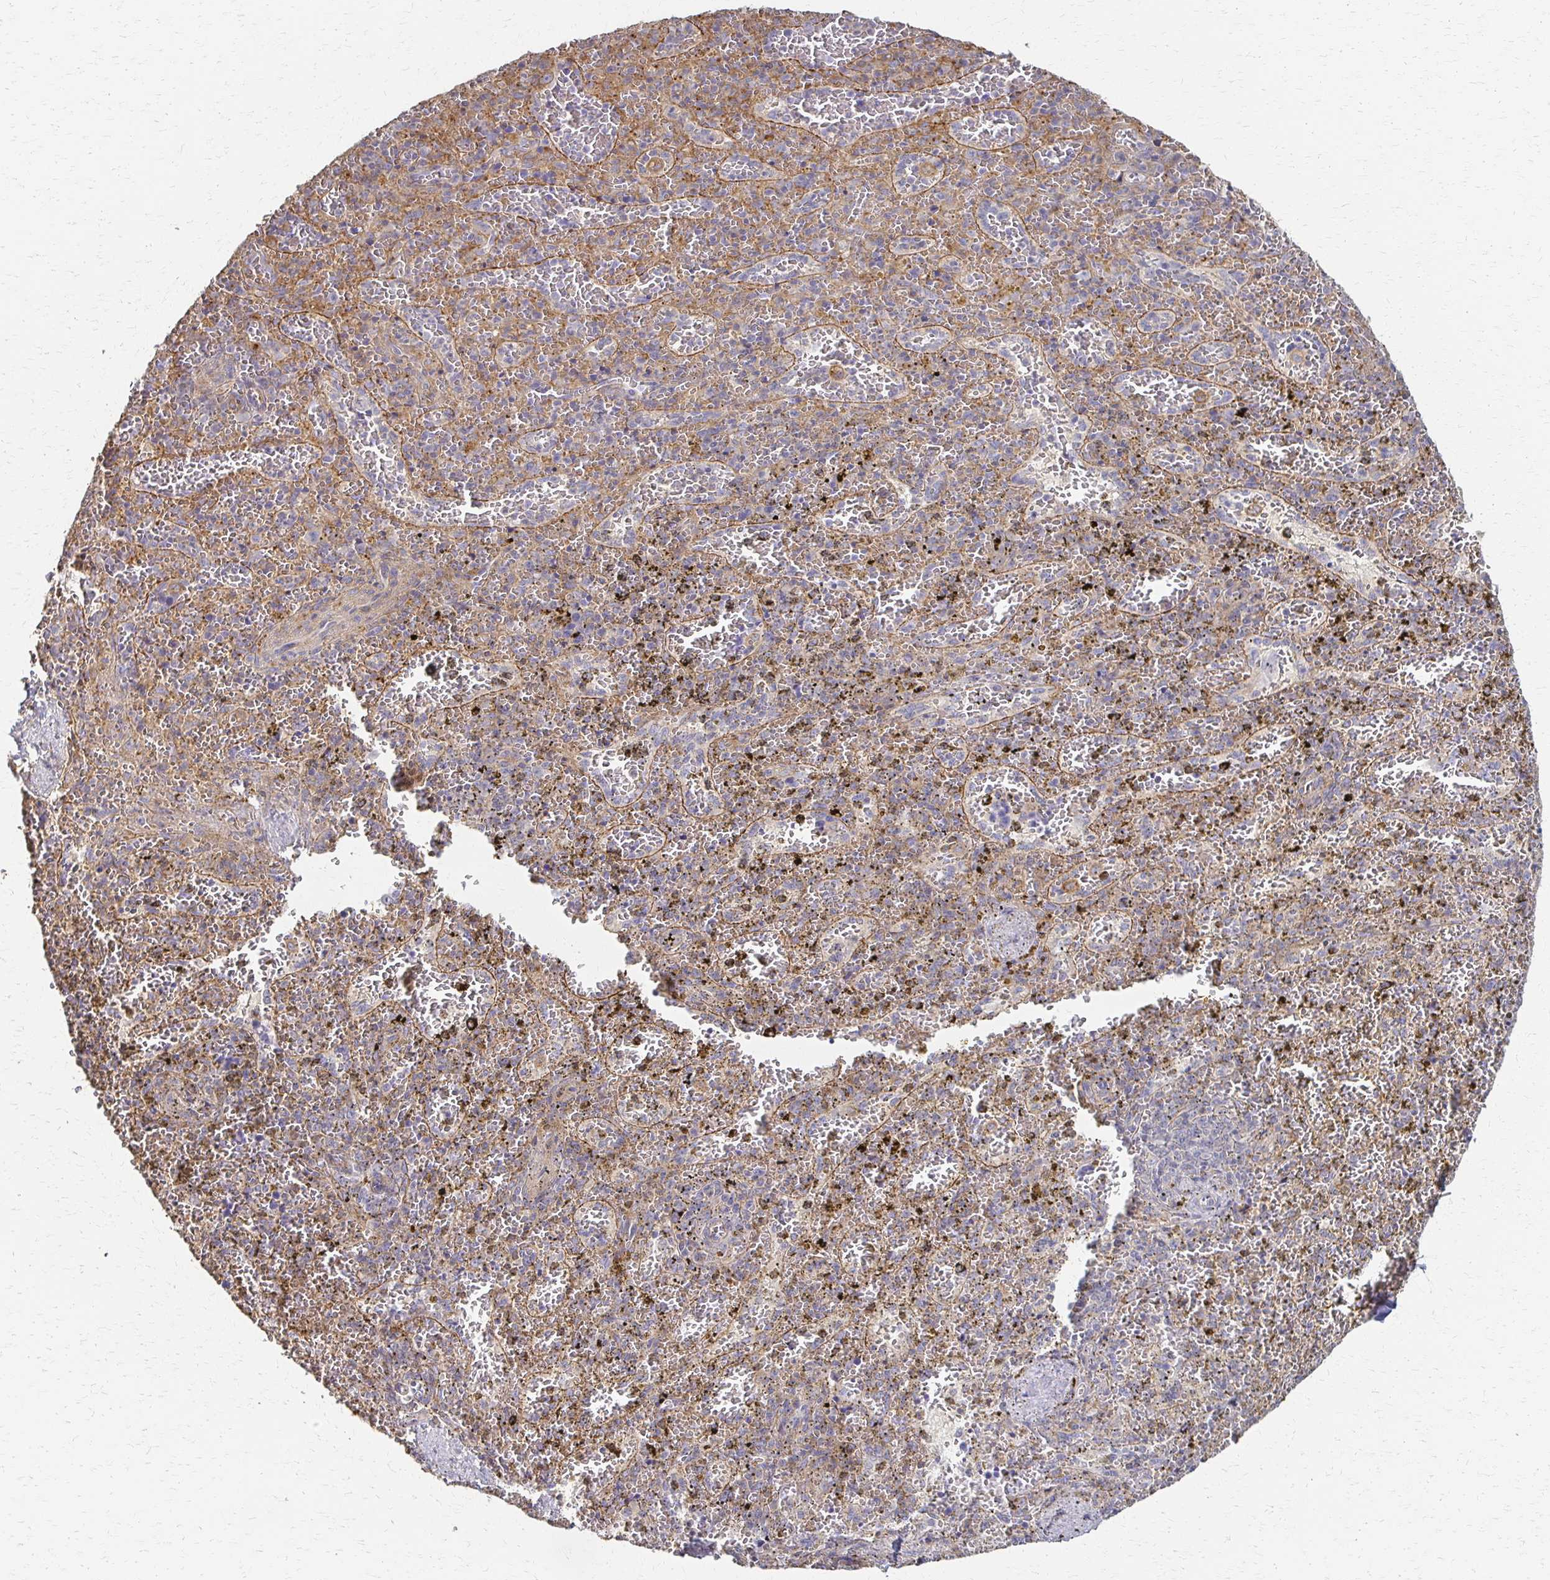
{"staining": {"intensity": "weak", "quantity": "<25%", "location": "cytoplasmic/membranous"}, "tissue": "spleen", "cell_type": "Cells in red pulp", "image_type": "normal", "snomed": [{"axis": "morphology", "description": "Normal tissue, NOS"}, {"axis": "topography", "description": "Spleen"}], "caption": "IHC image of benign spleen: spleen stained with DAB demonstrates no significant protein staining in cells in red pulp. (DAB (3,3'-diaminobenzidine) IHC with hematoxylin counter stain).", "gene": "C1QTNF7", "patient": {"sex": "female", "age": 50}}